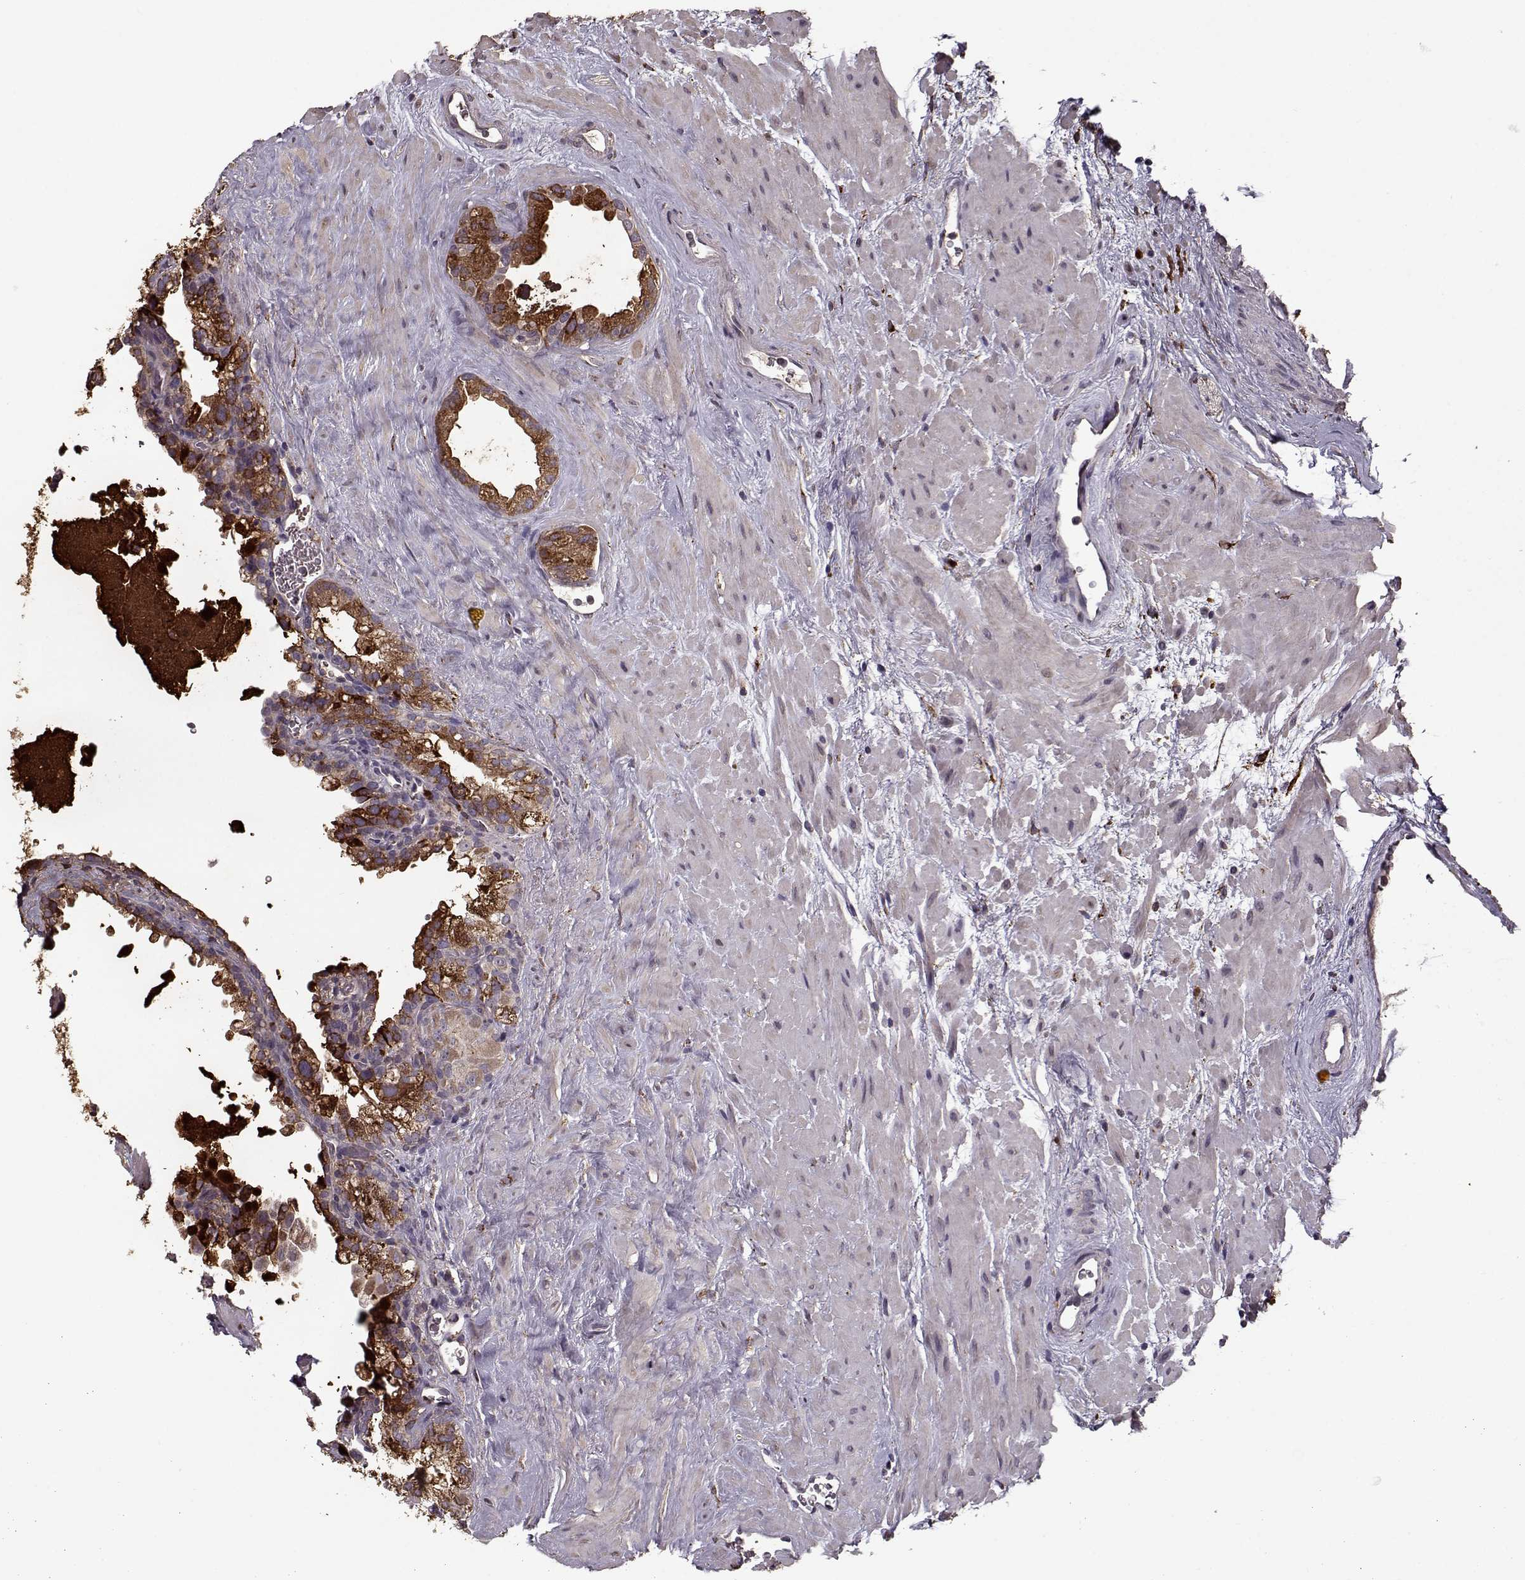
{"staining": {"intensity": "strong", "quantity": "25%-75%", "location": "cytoplasmic/membranous"}, "tissue": "seminal vesicle", "cell_type": "Glandular cells", "image_type": "normal", "snomed": [{"axis": "morphology", "description": "Normal tissue, NOS"}, {"axis": "topography", "description": "Seminal veicle"}], "caption": "This histopathology image shows normal seminal vesicle stained with IHC to label a protein in brown. The cytoplasmic/membranous of glandular cells show strong positivity for the protein. Nuclei are counter-stained blue.", "gene": "IMMP1L", "patient": {"sex": "male", "age": 71}}